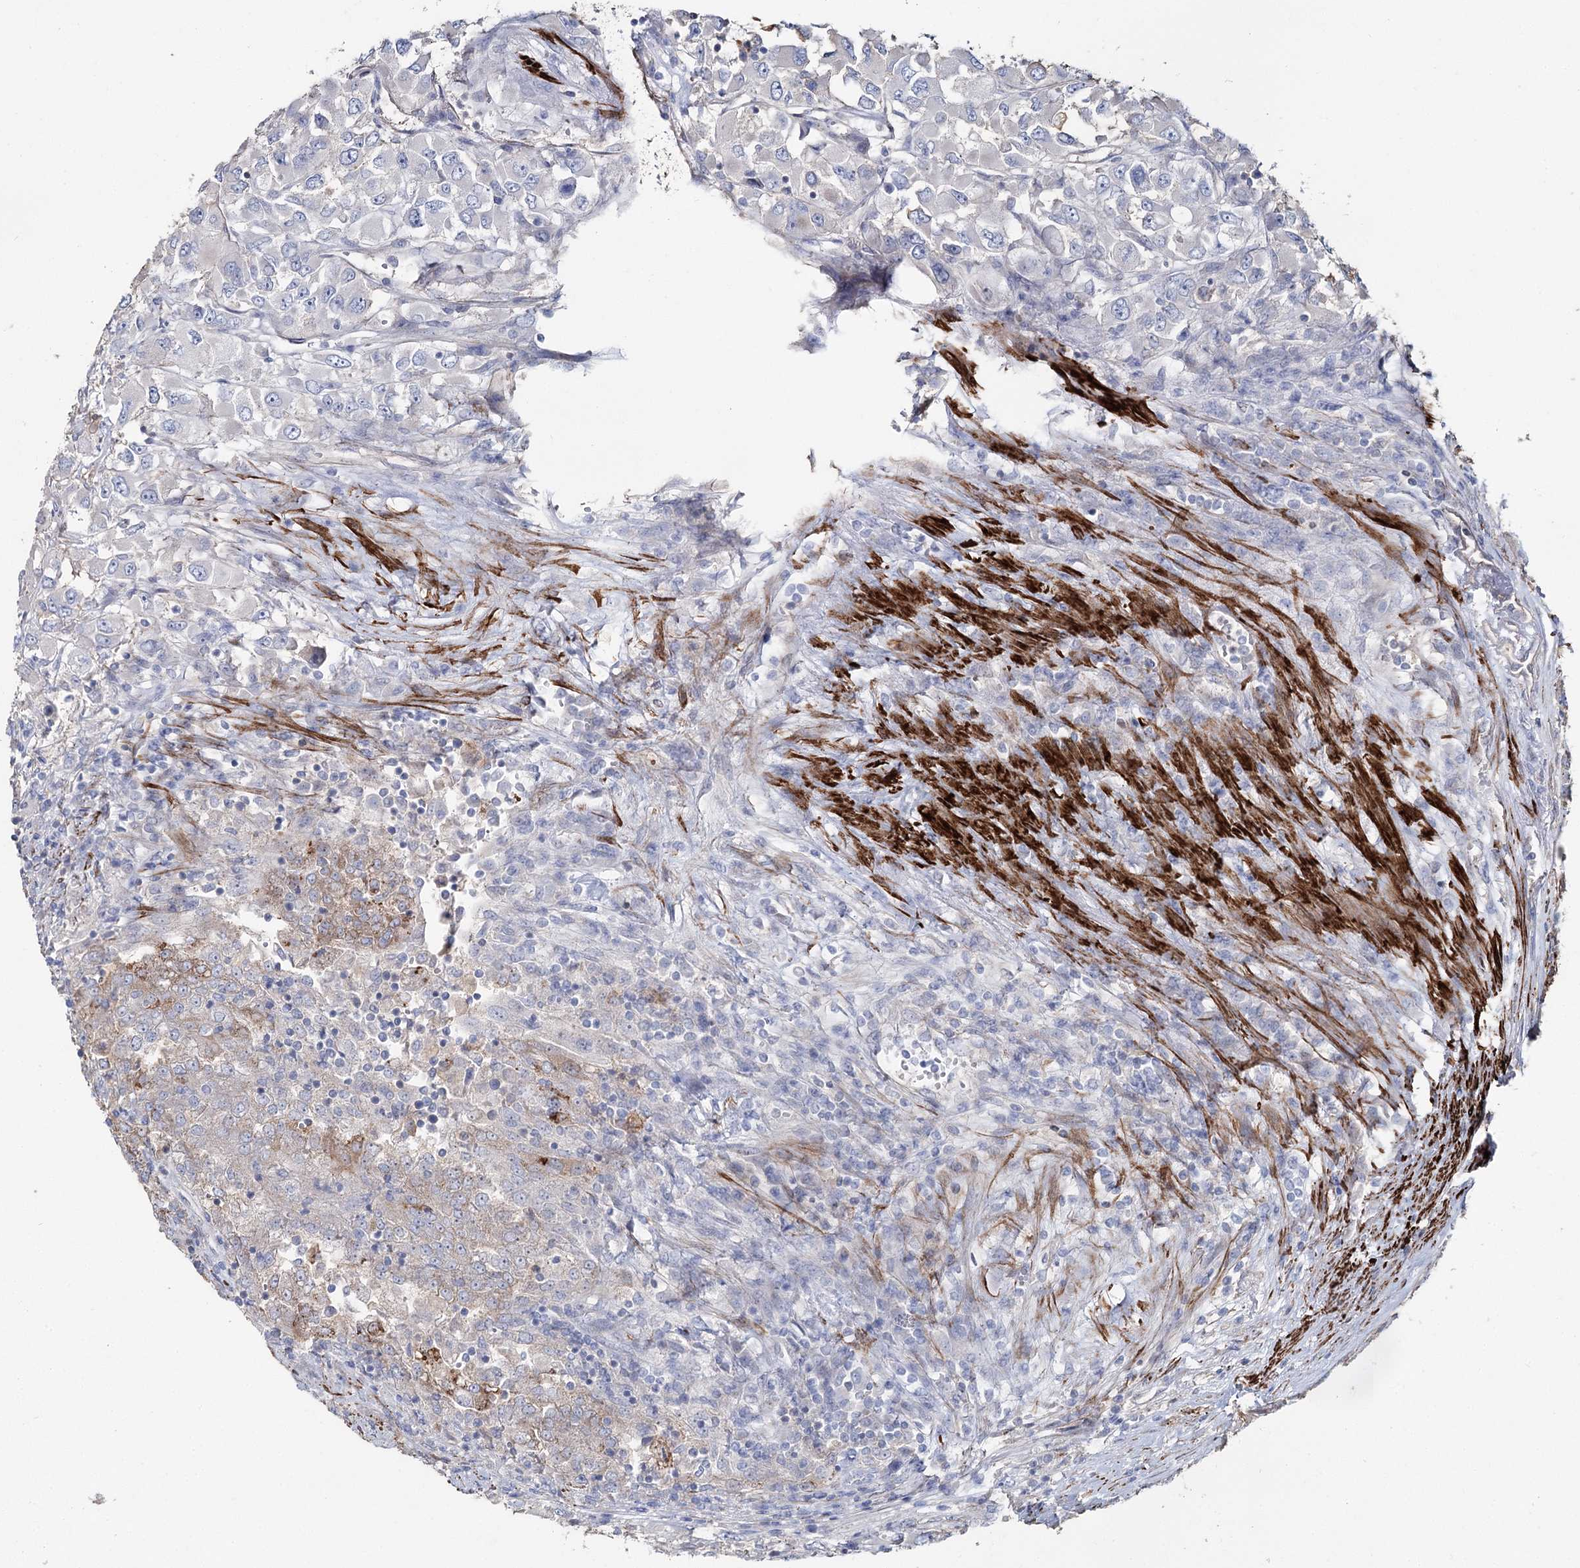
{"staining": {"intensity": "weak", "quantity": "<25%", "location": "cytoplasmic/membranous"}, "tissue": "renal cancer", "cell_type": "Tumor cells", "image_type": "cancer", "snomed": [{"axis": "morphology", "description": "Adenocarcinoma, NOS"}, {"axis": "topography", "description": "Kidney"}], "caption": "High magnification brightfield microscopy of renal cancer stained with DAB (3,3'-diaminobenzidine) (brown) and counterstained with hematoxylin (blue): tumor cells show no significant staining.", "gene": "SUMF1", "patient": {"sex": "female", "age": 52}}